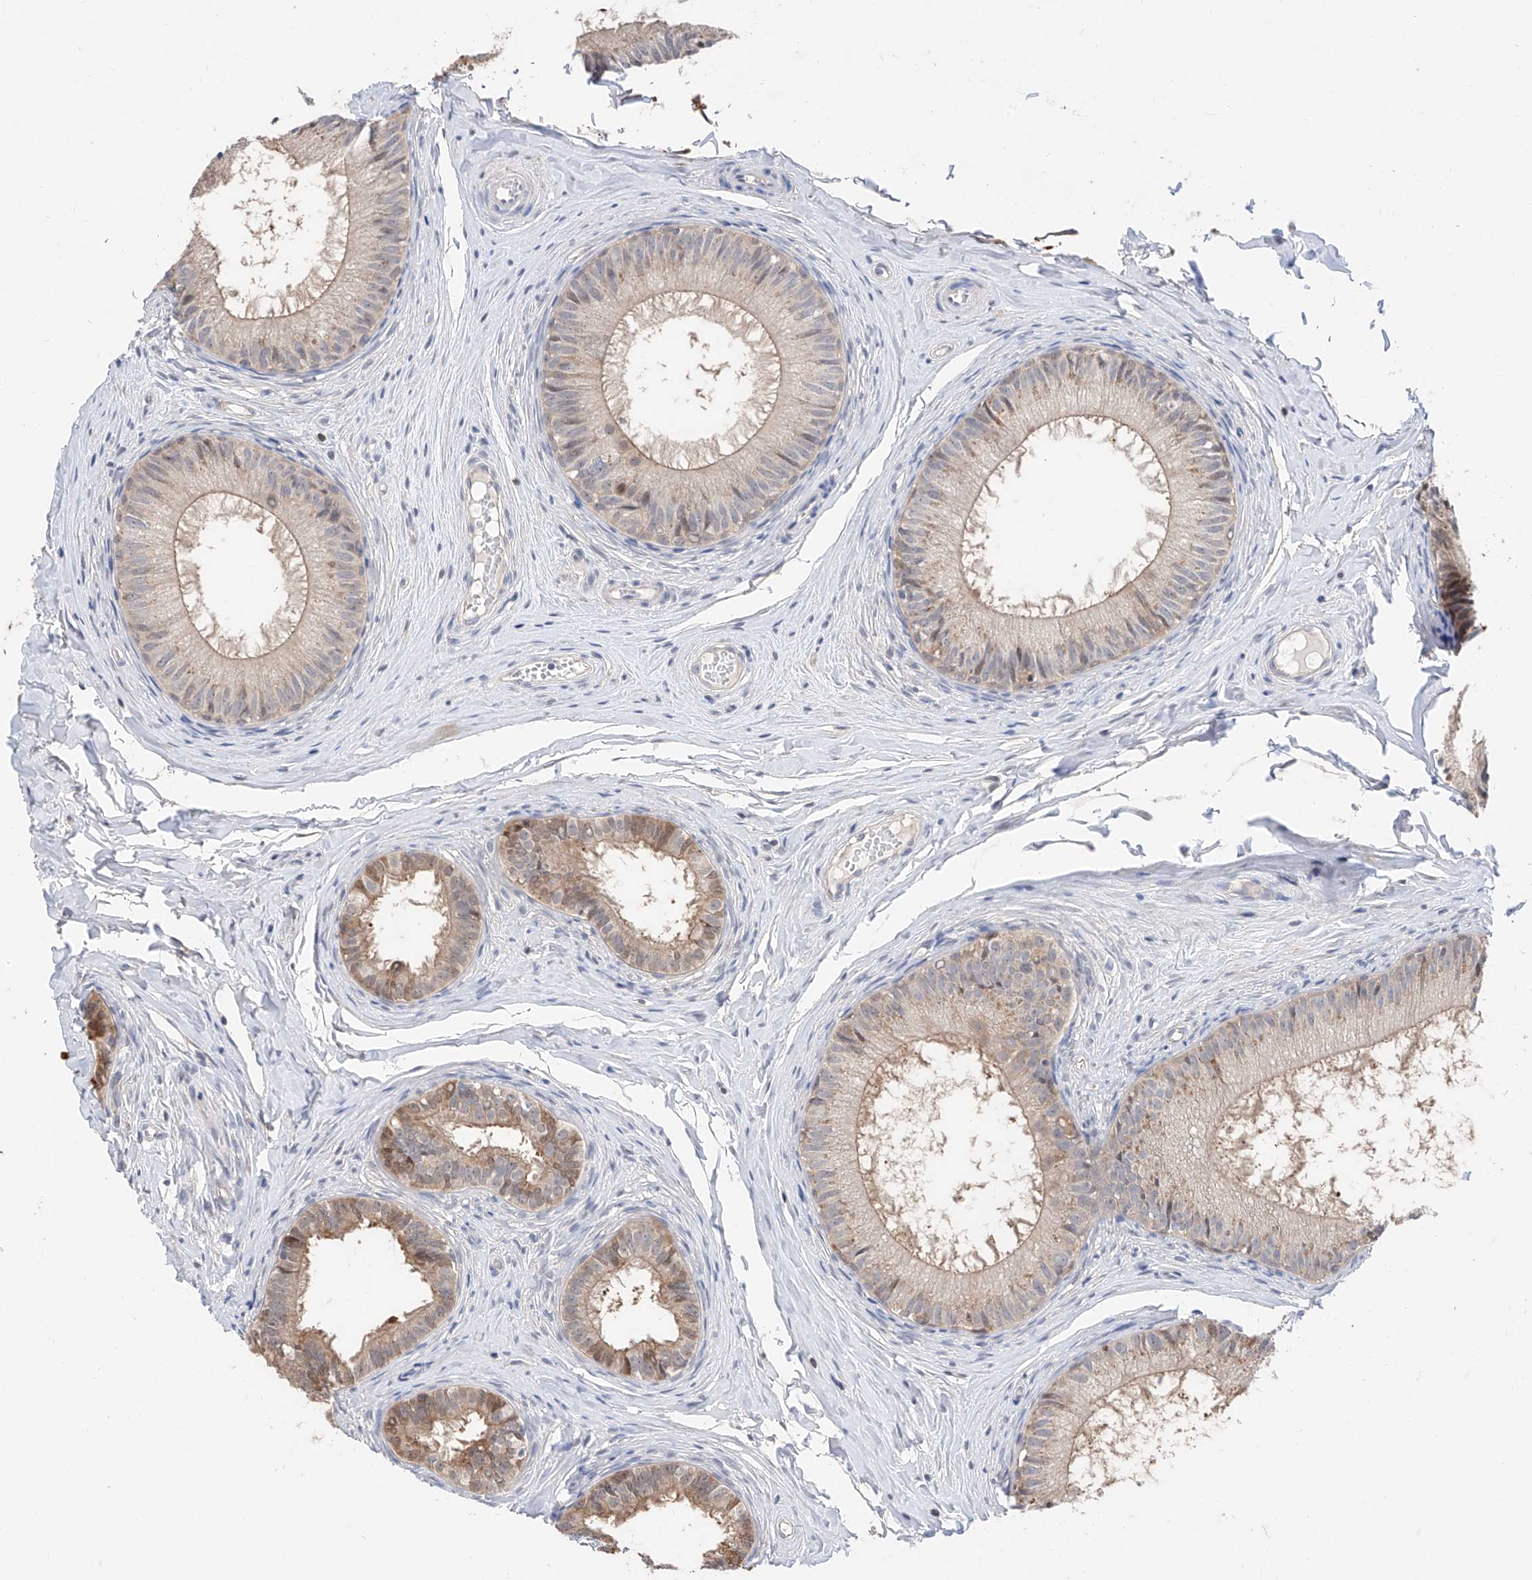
{"staining": {"intensity": "moderate", "quantity": "25%-75%", "location": "cytoplasmic/membranous"}, "tissue": "epididymis", "cell_type": "Glandular cells", "image_type": "normal", "snomed": [{"axis": "morphology", "description": "Normal tissue, NOS"}, {"axis": "topography", "description": "Epididymis"}], "caption": "Glandular cells display moderate cytoplasmic/membranous positivity in approximately 25%-75% of cells in normal epididymis.", "gene": "FUCA2", "patient": {"sex": "male", "age": 34}}